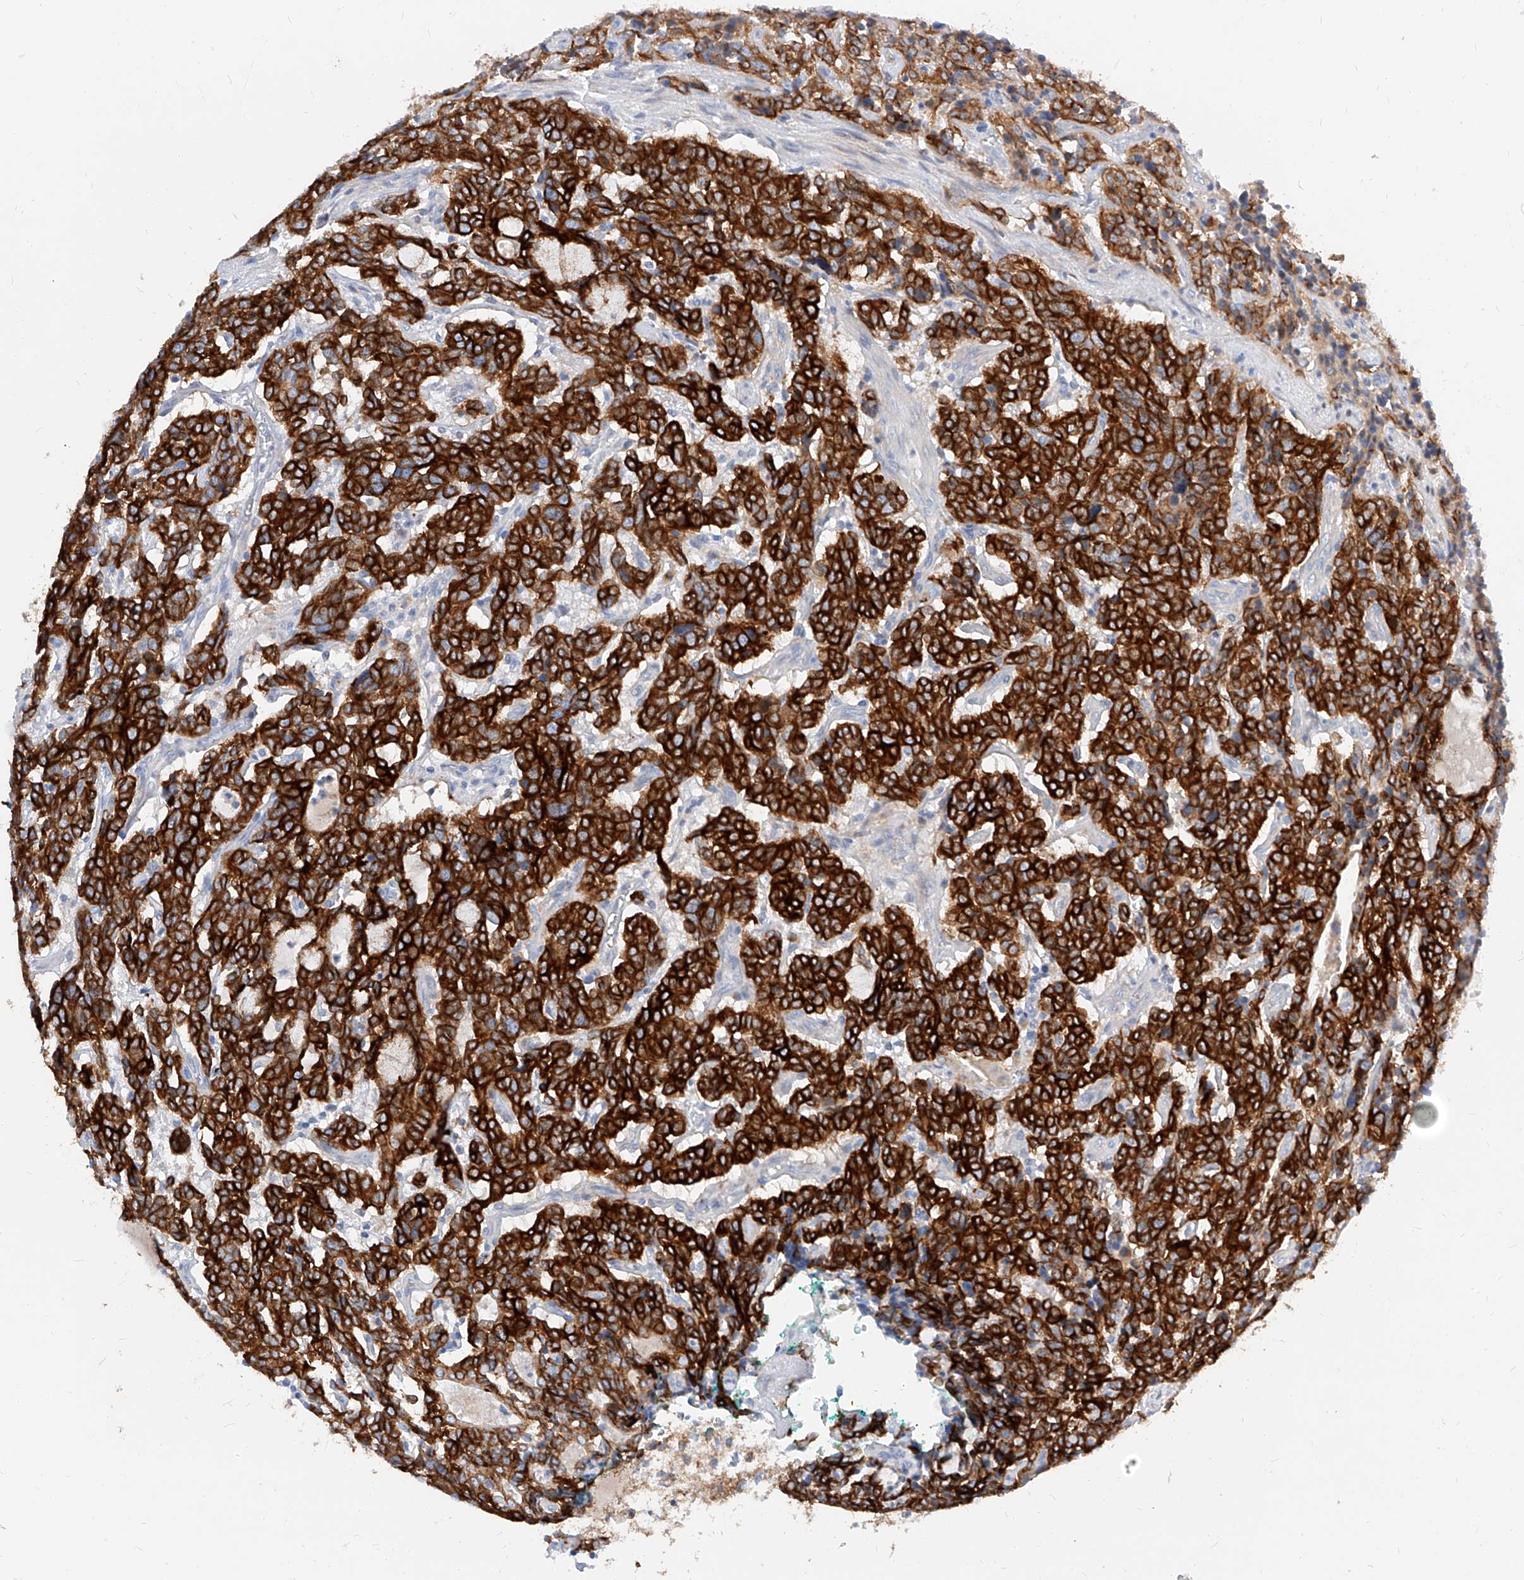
{"staining": {"intensity": "strong", "quantity": ">75%", "location": "cytoplasmic/membranous"}, "tissue": "carcinoid", "cell_type": "Tumor cells", "image_type": "cancer", "snomed": [{"axis": "morphology", "description": "Carcinoid, malignant, NOS"}, {"axis": "topography", "description": "Lung"}], "caption": "Malignant carcinoid stained with DAB (3,3'-diaminobenzidine) immunohistochemistry (IHC) demonstrates high levels of strong cytoplasmic/membranous positivity in approximately >75% of tumor cells.", "gene": "MAP7", "patient": {"sex": "female", "age": 46}}